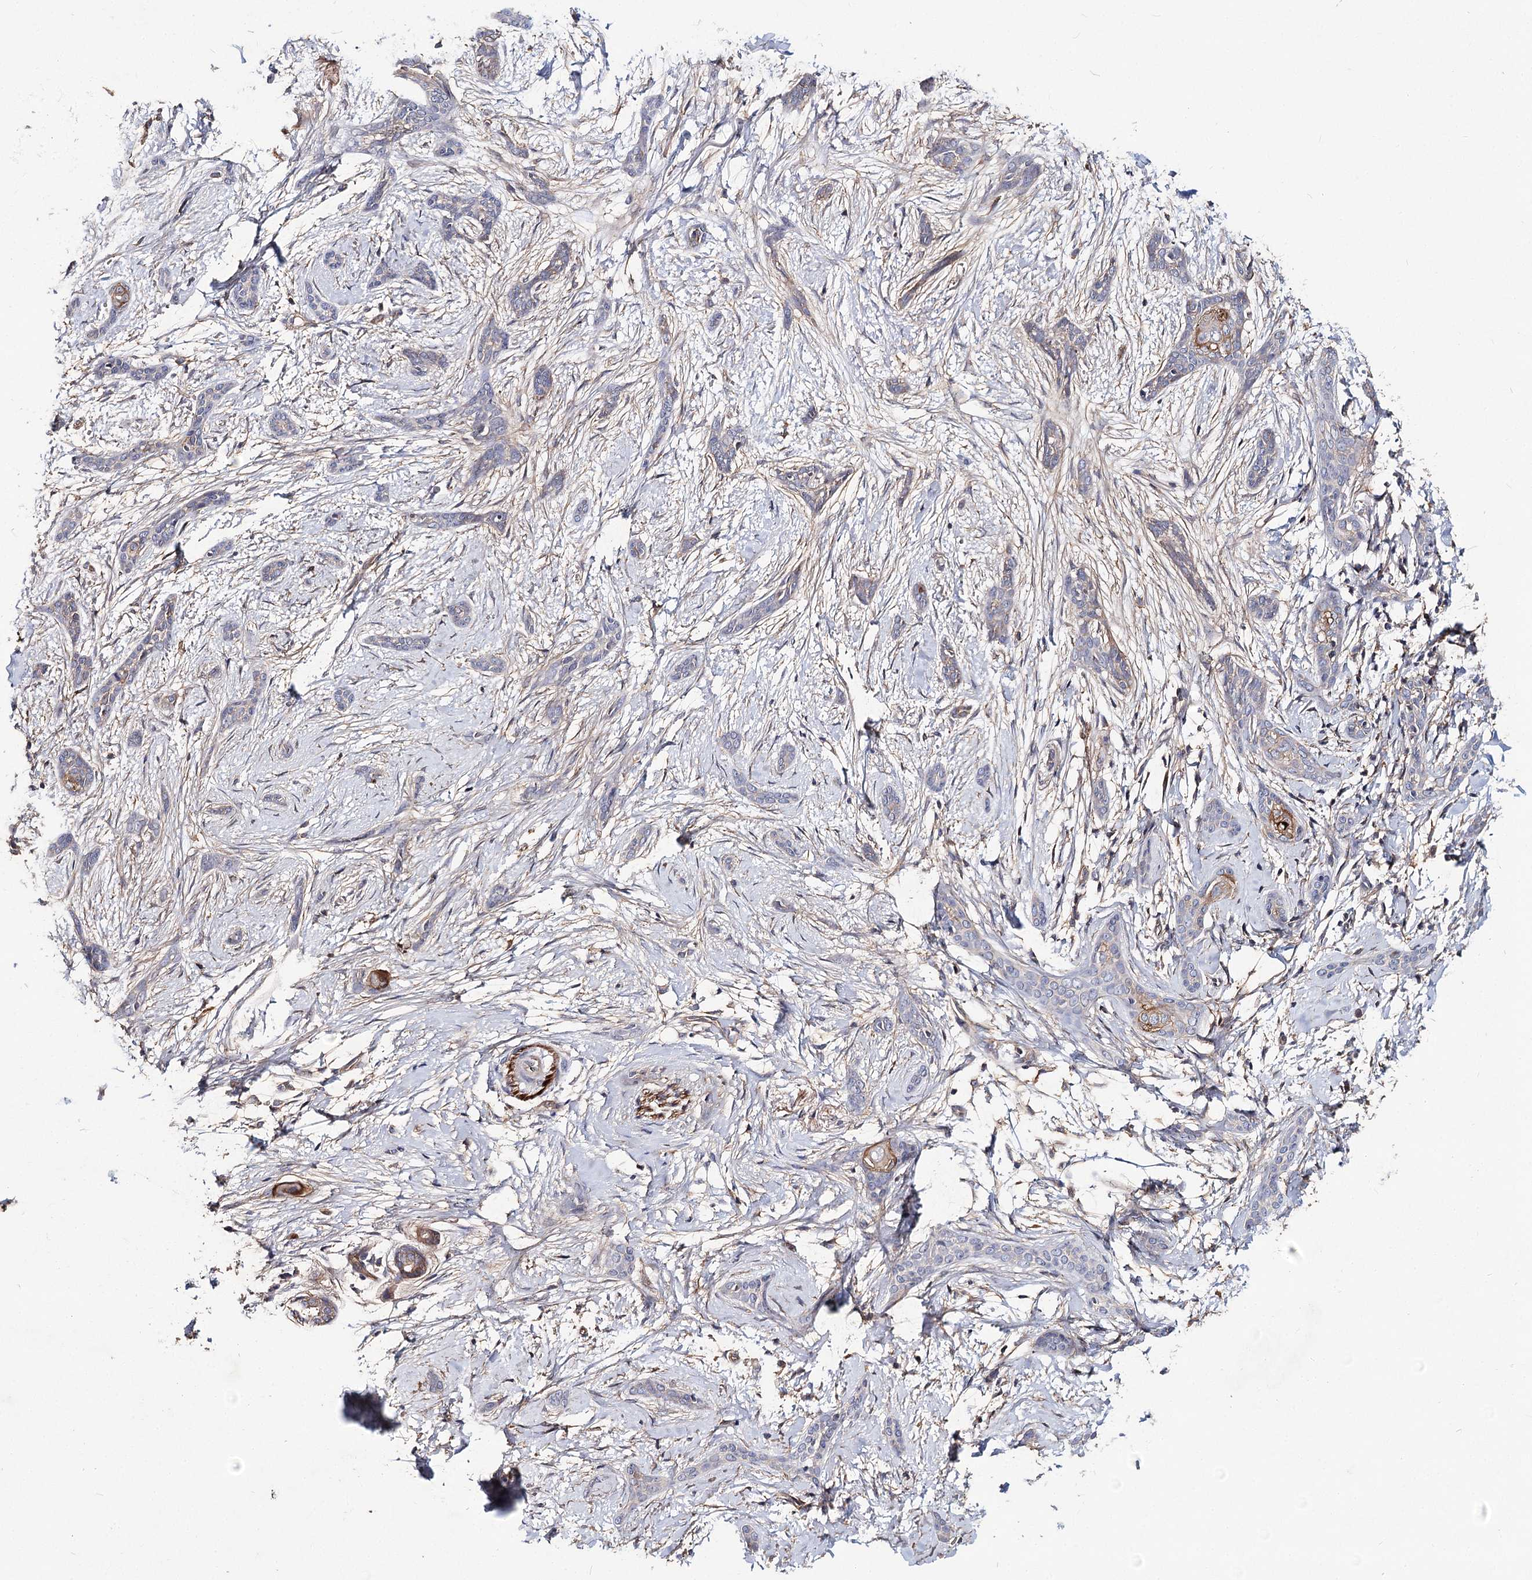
{"staining": {"intensity": "weak", "quantity": "<25%", "location": "cytoplasmic/membranous"}, "tissue": "skin cancer", "cell_type": "Tumor cells", "image_type": "cancer", "snomed": [{"axis": "morphology", "description": "Basal cell carcinoma"}, {"axis": "morphology", "description": "Adnexal tumor, benign"}, {"axis": "topography", "description": "Skin"}], "caption": "Immunohistochemistry image of neoplastic tissue: human skin cancer stained with DAB reveals no significant protein expression in tumor cells.", "gene": "TMEM218", "patient": {"sex": "female", "age": 42}}